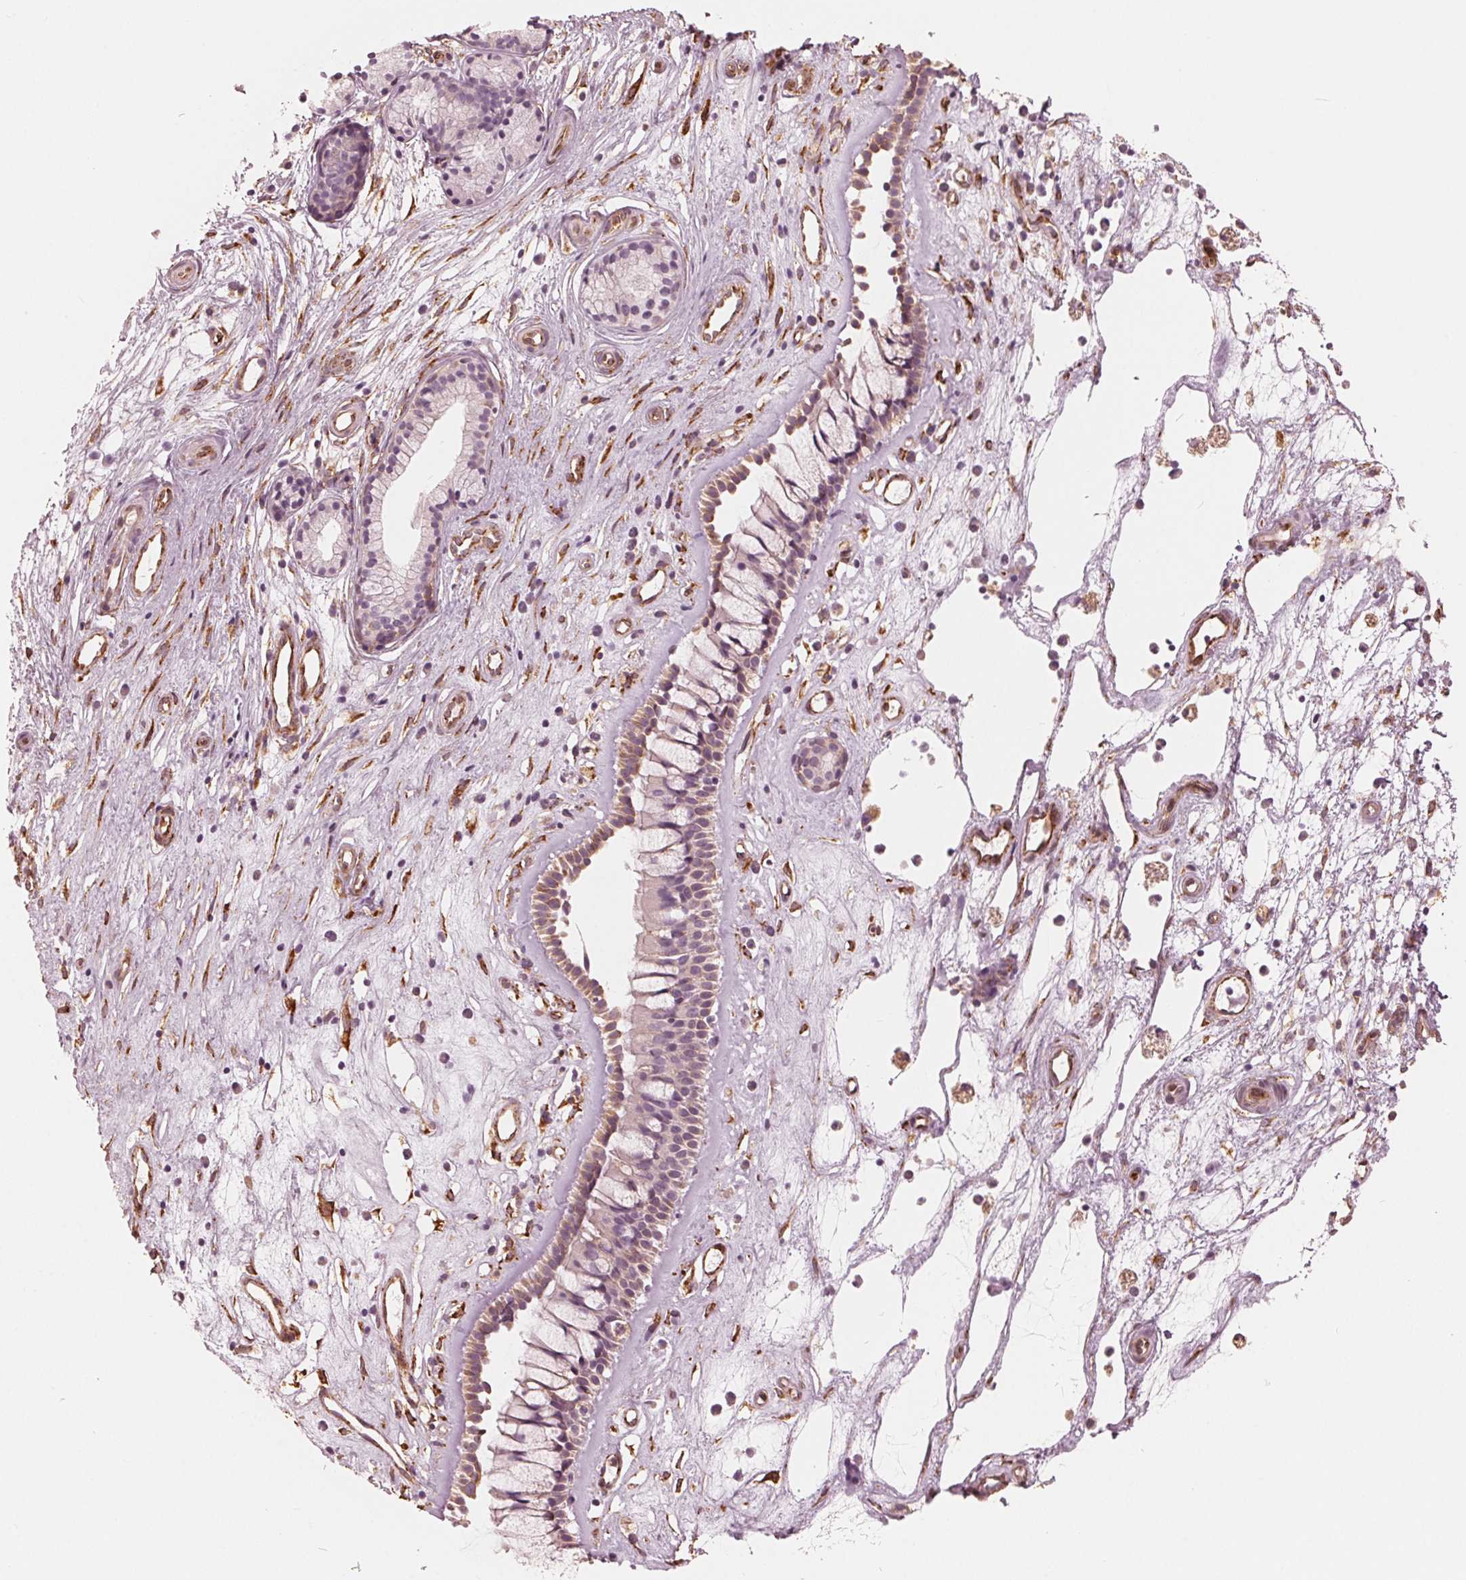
{"staining": {"intensity": "weak", "quantity": ">75%", "location": "cytoplasmic/membranous"}, "tissue": "nasopharynx", "cell_type": "Respiratory epithelial cells", "image_type": "normal", "snomed": [{"axis": "morphology", "description": "Normal tissue, NOS"}, {"axis": "topography", "description": "Nasopharynx"}], "caption": "IHC photomicrograph of unremarkable nasopharynx stained for a protein (brown), which exhibits low levels of weak cytoplasmic/membranous expression in approximately >75% of respiratory epithelial cells.", "gene": "IKBIP", "patient": {"sex": "female", "age": 52}}